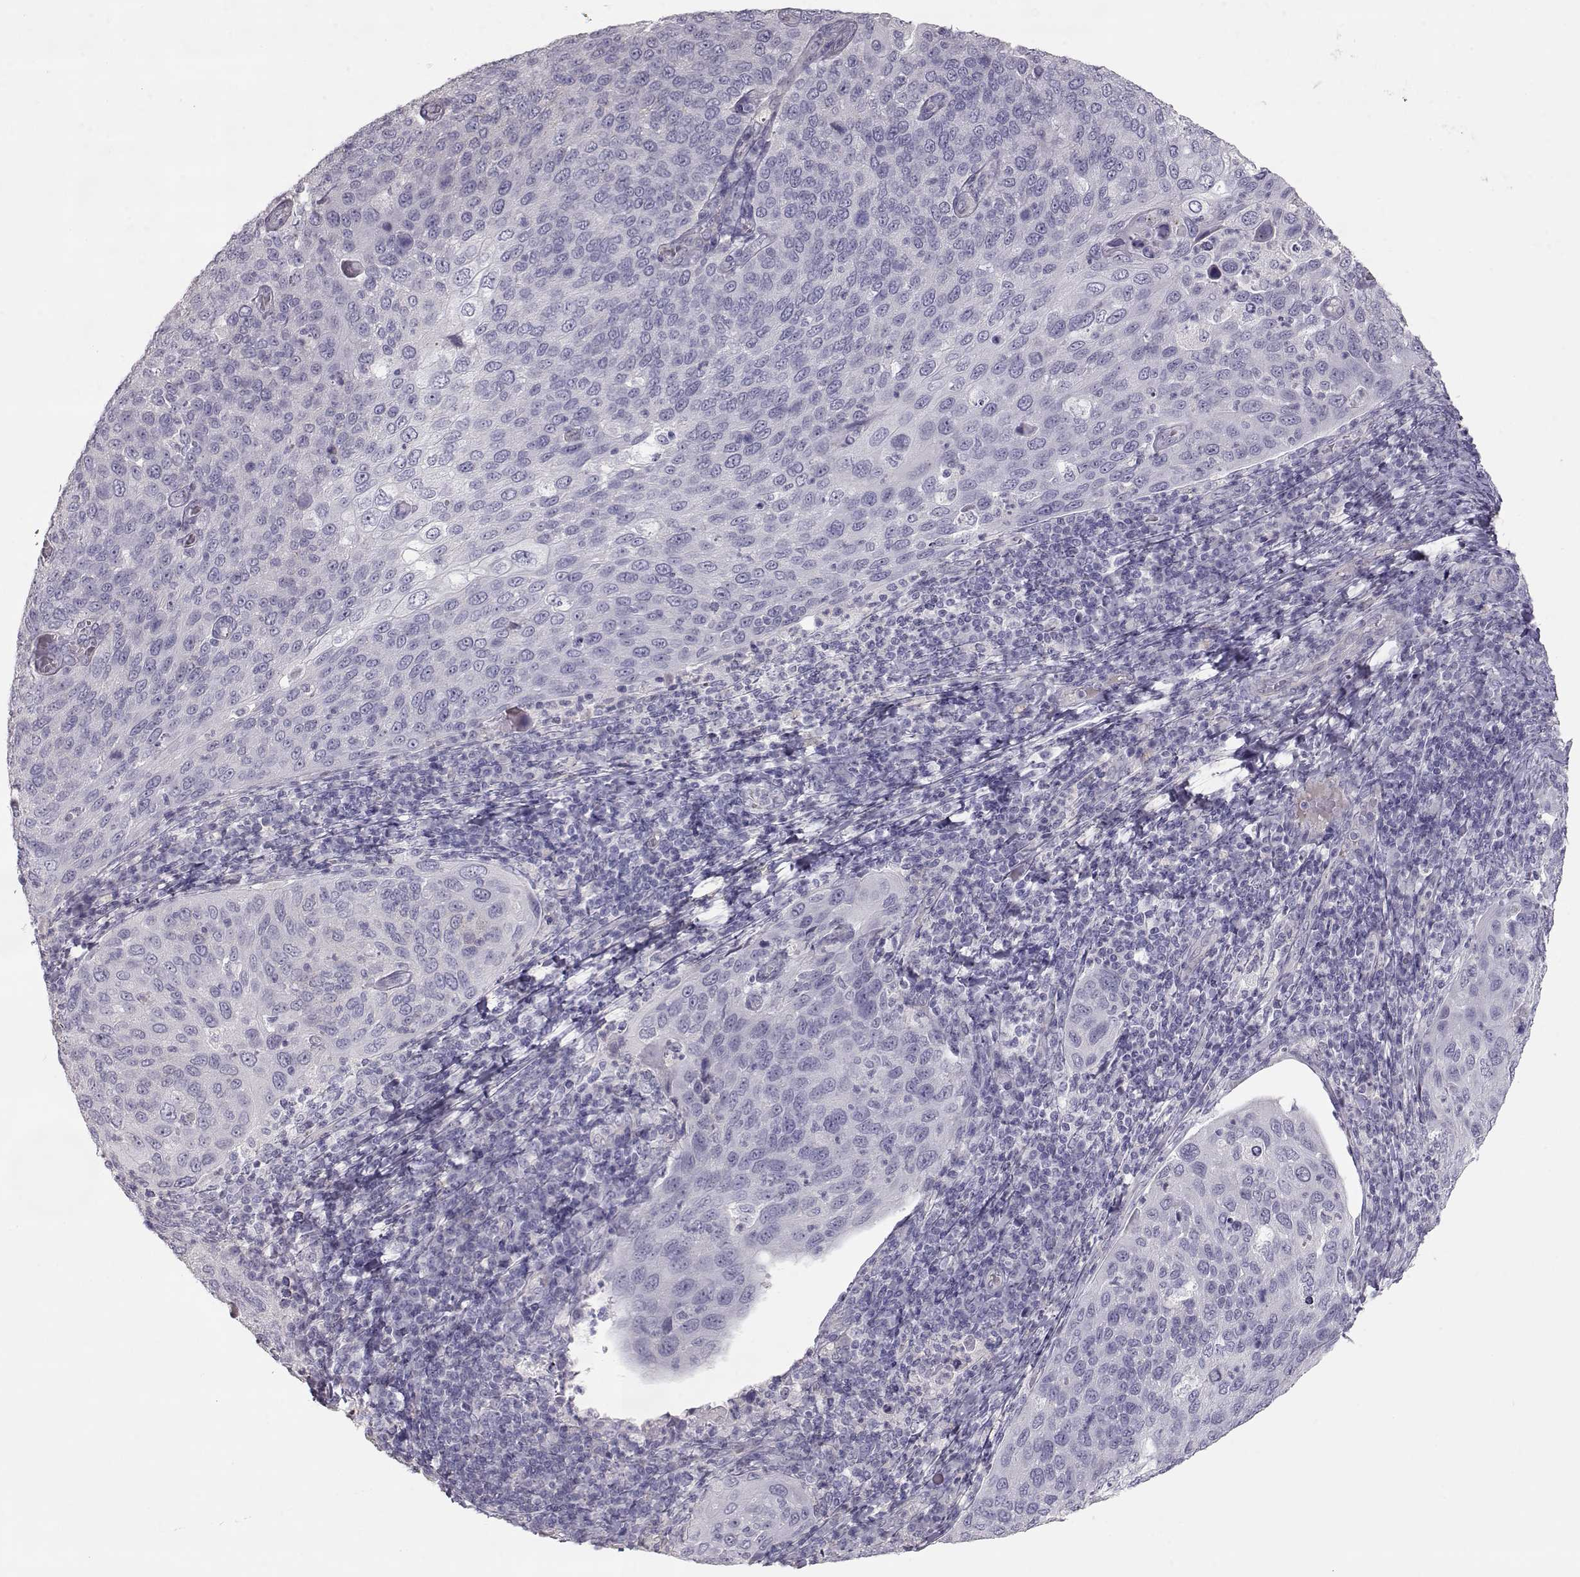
{"staining": {"intensity": "negative", "quantity": "none", "location": "none"}, "tissue": "cervical cancer", "cell_type": "Tumor cells", "image_type": "cancer", "snomed": [{"axis": "morphology", "description": "Squamous cell carcinoma, NOS"}, {"axis": "topography", "description": "Cervix"}], "caption": "Immunohistochemistry of human cervical squamous cell carcinoma reveals no expression in tumor cells.", "gene": "SLC18A1", "patient": {"sex": "female", "age": 54}}